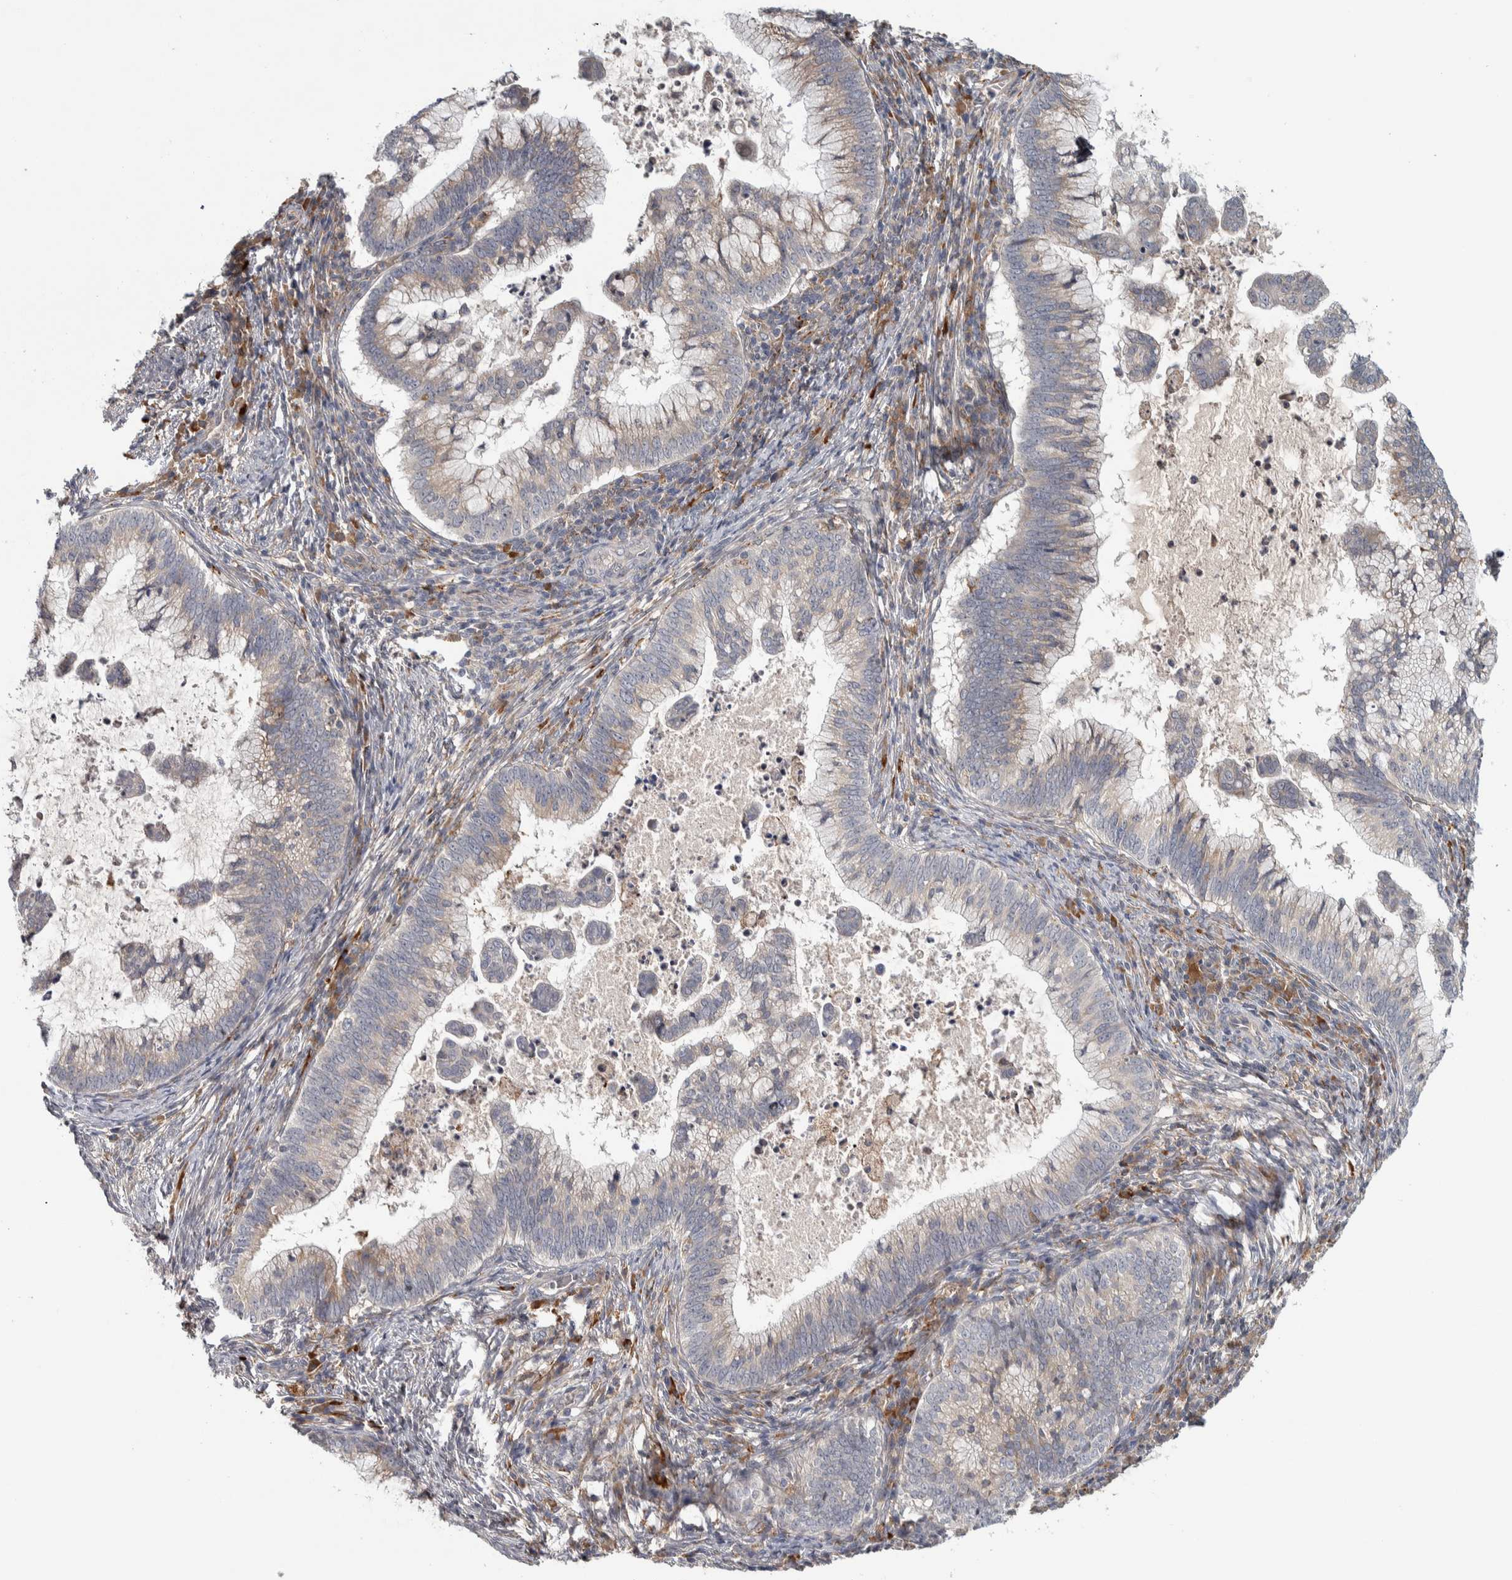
{"staining": {"intensity": "weak", "quantity": "25%-75%", "location": "cytoplasmic/membranous"}, "tissue": "cervical cancer", "cell_type": "Tumor cells", "image_type": "cancer", "snomed": [{"axis": "morphology", "description": "Adenocarcinoma, NOS"}, {"axis": "topography", "description": "Cervix"}], "caption": "Immunohistochemical staining of cervical adenocarcinoma reveals low levels of weak cytoplasmic/membranous protein positivity in approximately 25%-75% of tumor cells.", "gene": "ADPRM", "patient": {"sex": "female", "age": 36}}